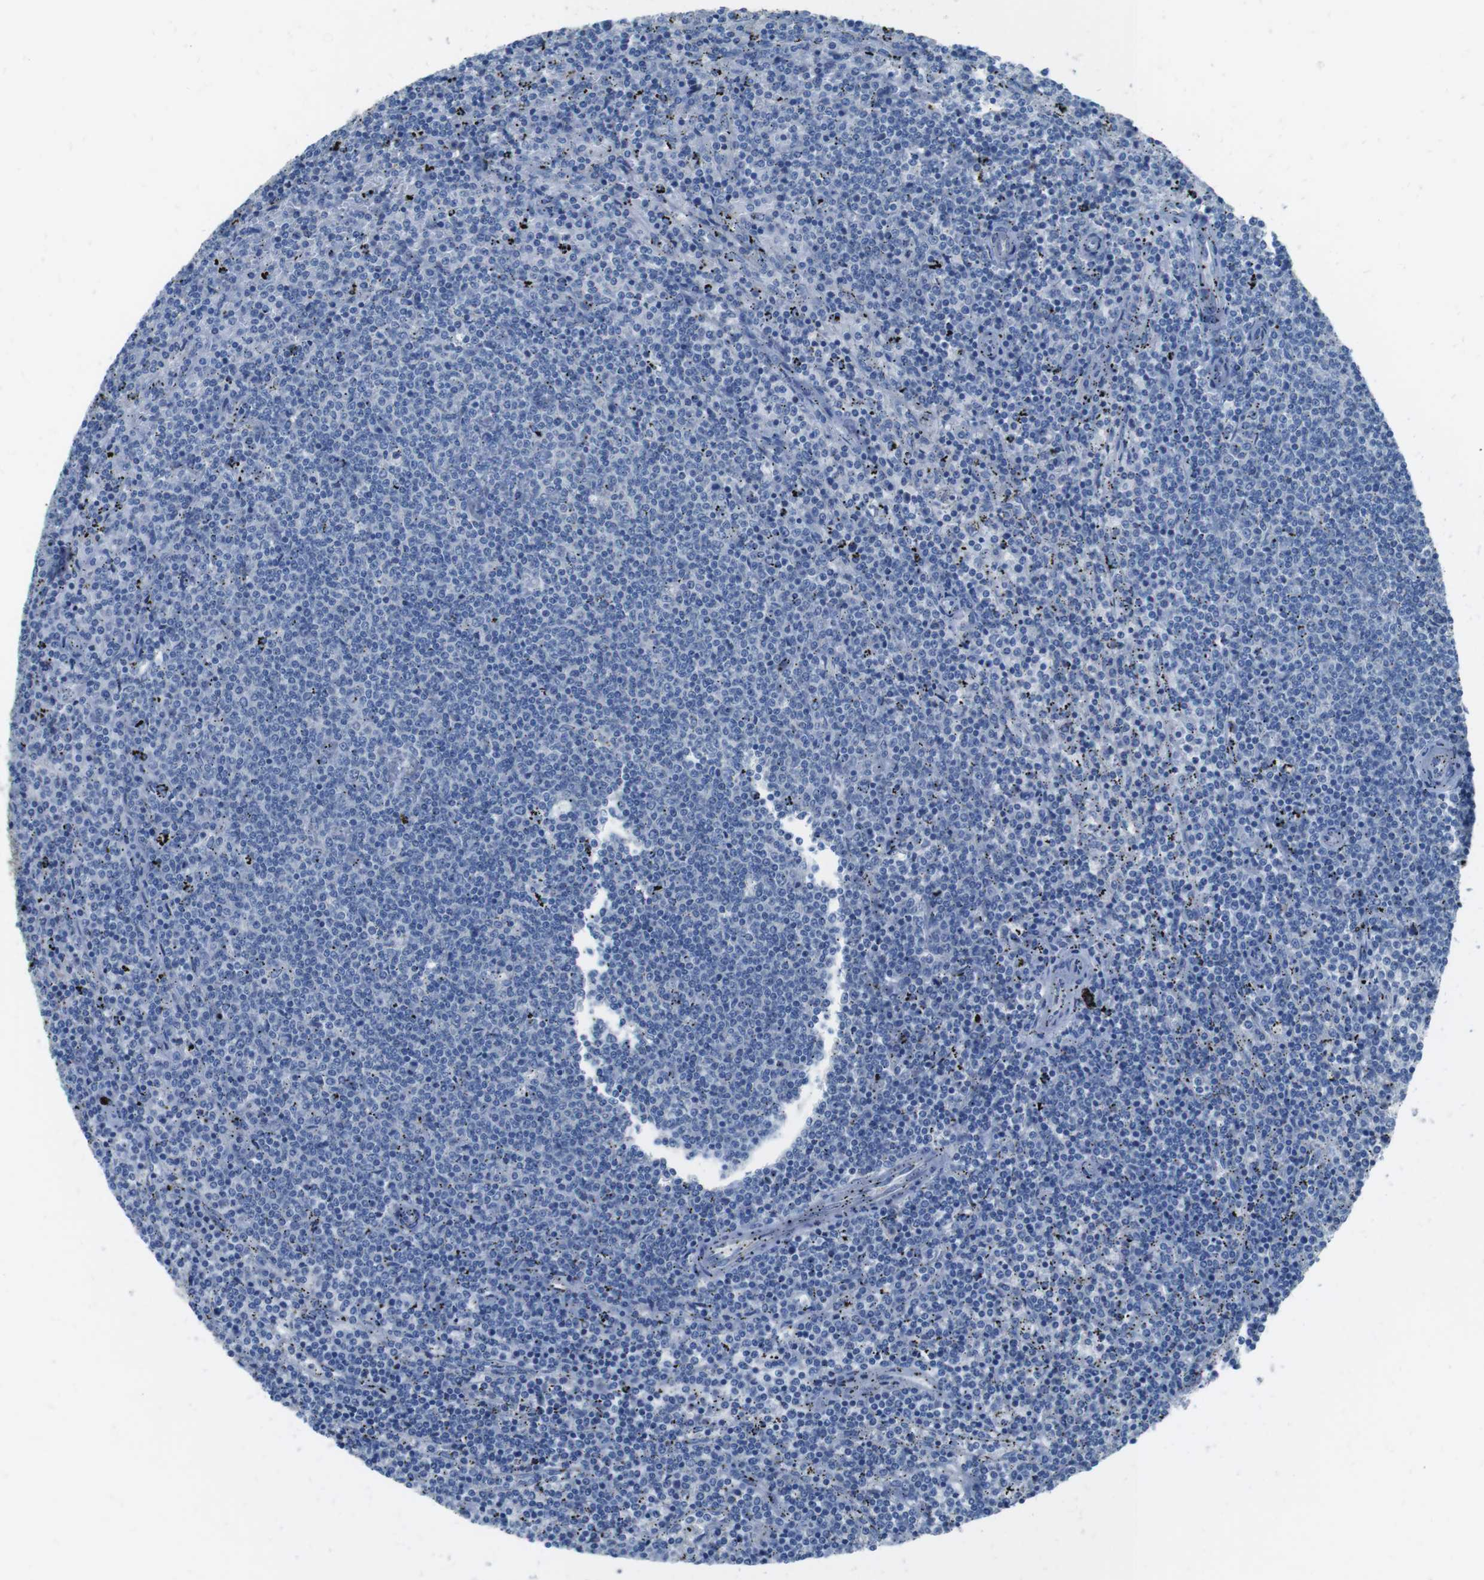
{"staining": {"intensity": "negative", "quantity": "none", "location": "none"}, "tissue": "lymphoma", "cell_type": "Tumor cells", "image_type": "cancer", "snomed": [{"axis": "morphology", "description": "Malignant lymphoma, non-Hodgkin's type, Low grade"}, {"axis": "topography", "description": "Spleen"}], "caption": "Lymphoma was stained to show a protein in brown. There is no significant positivity in tumor cells.", "gene": "CYP2C8", "patient": {"sex": "female", "age": 50}}